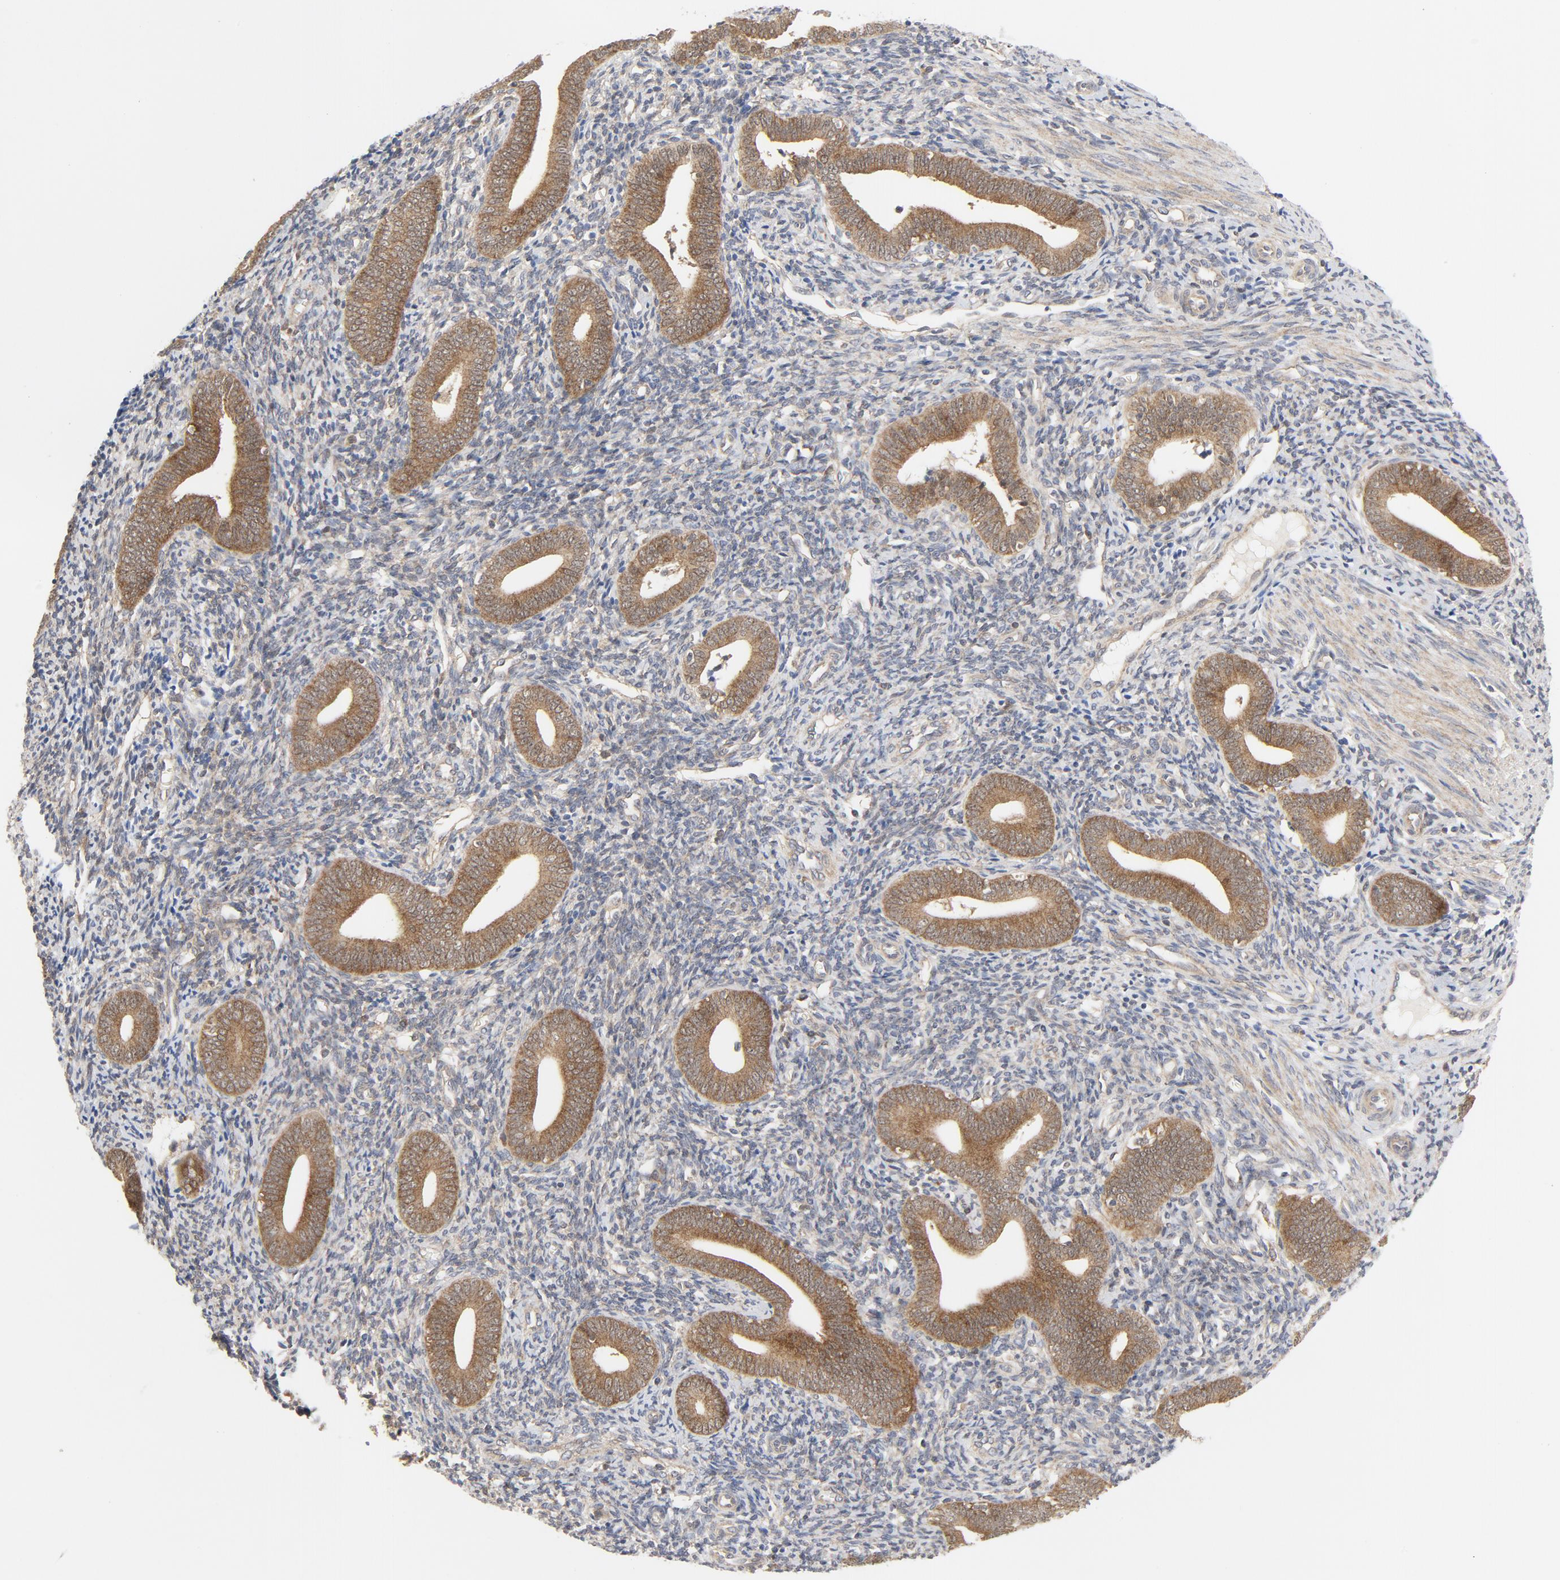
{"staining": {"intensity": "weak", "quantity": ">75%", "location": "cytoplasmic/membranous"}, "tissue": "endometrium", "cell_type": "Cells in endometrial stroma", "image_type": "normal", "snomed": [{"axis": "morphology", "description": "Normal tissue, NOS"}, {"axis": "topography", "description": "Uterus"}, {"axis": "topography", "description": "Endometrium"}], "caption": "Protein positivity by IHC displays weak cytoplasmic/membranous expression in about >75% of cells in endometrial stroma in normal endometrium.", "gene": "MAP2K7", "patient": {"sex": "female", "age": 33}}